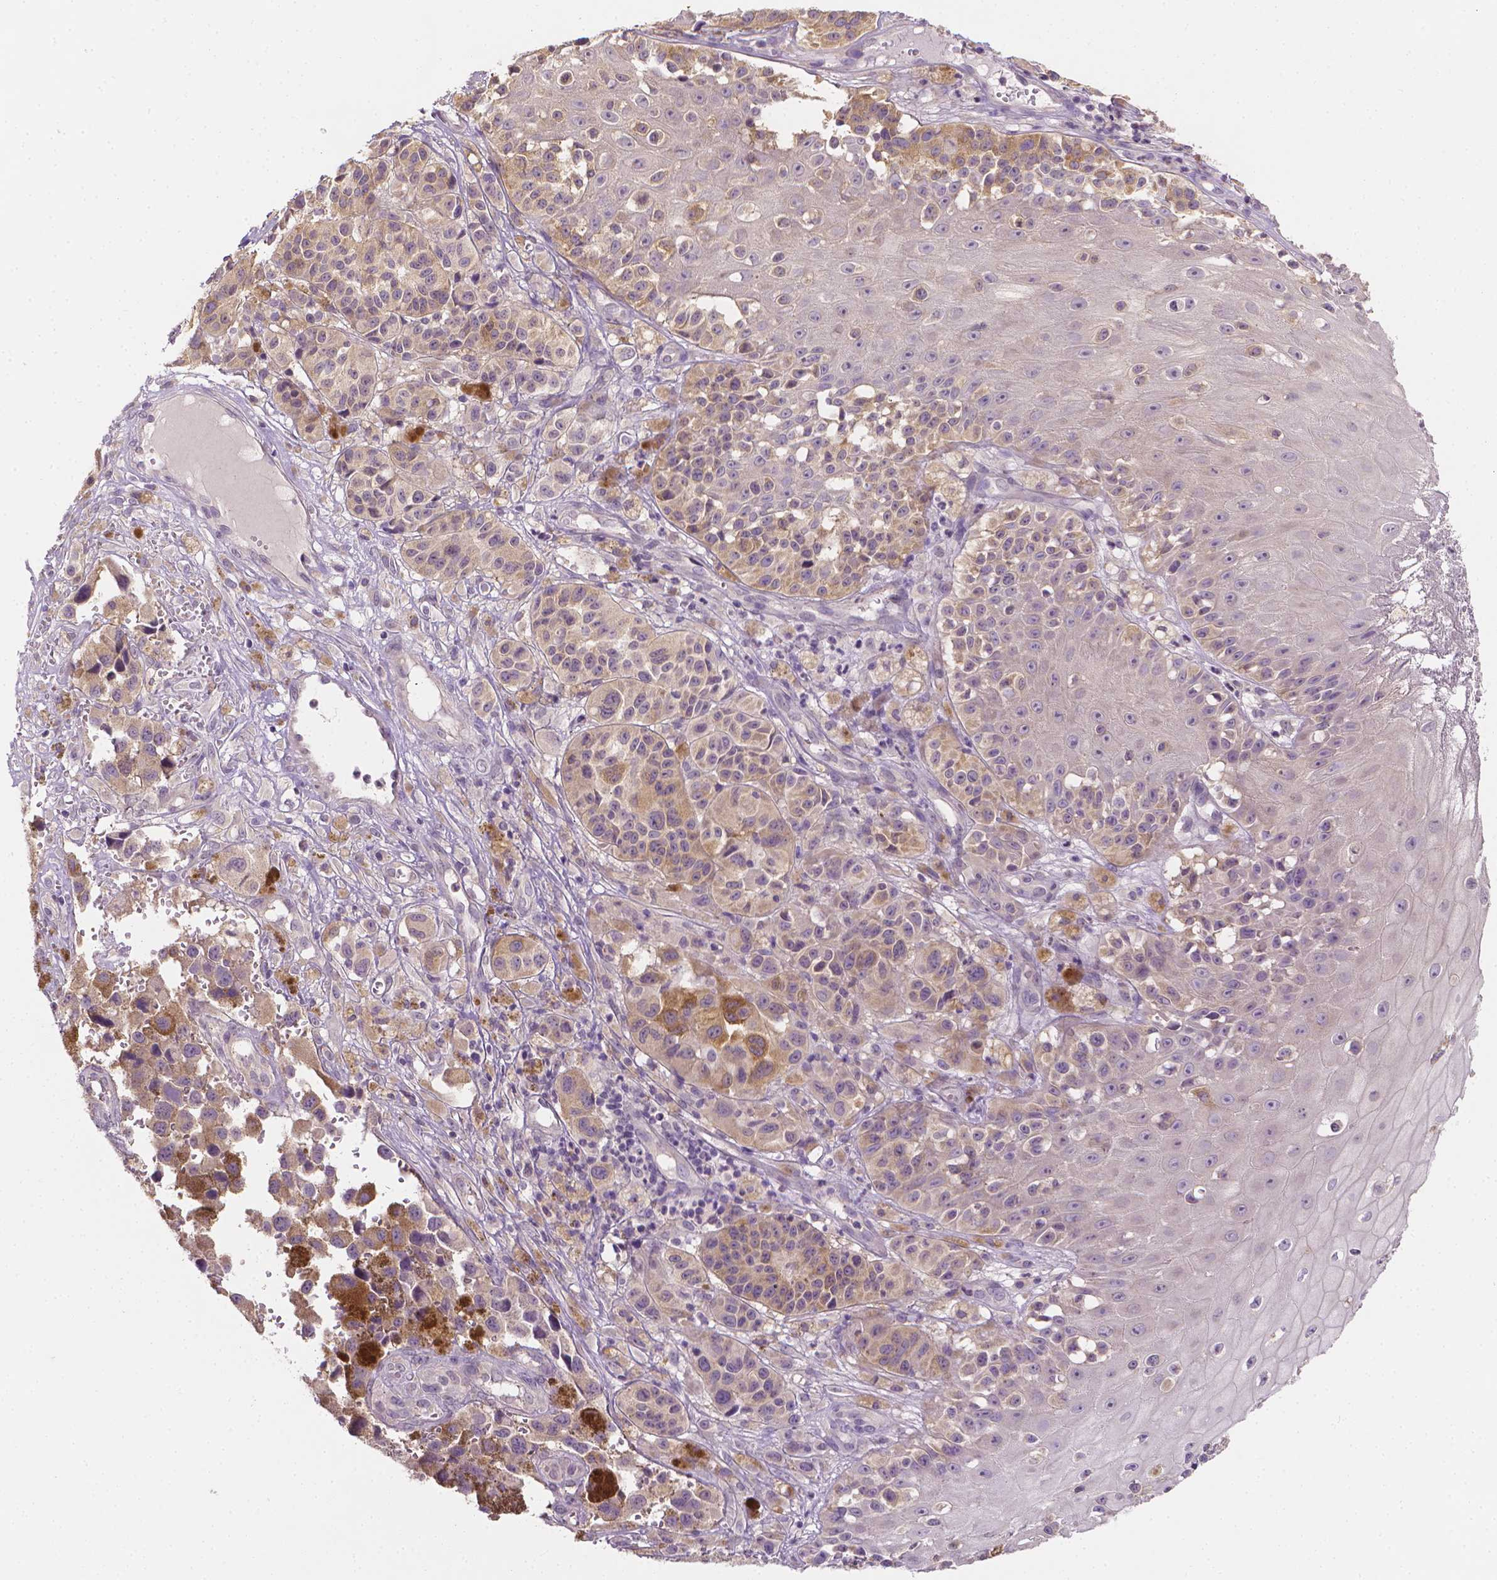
{"staining": {"intensity": "negative", "quantity": "none", "location": "none"}, "tissue": "melanoma", "cell_type": "Tumor cells", "image_type": "cancer", "snomed": [{"axis": "morphology", "description": "Malignant melanoma, NOS"}, {"axis": "topography", "description": "Skin"}], "caption": "A high-resolution photomicrograph shows immunohistochemistry staining of melanoma, which displays no significant positivity in tumor cells. The staining was performed using DAB (3,3'-diaminobenzidine) to visualize the protein expression in brown, while the nuclei were stained in blue with hematoxylin (Magnification: 20x).", "gene": "FASN", "patient": {"sex": "female", "age": 58}}